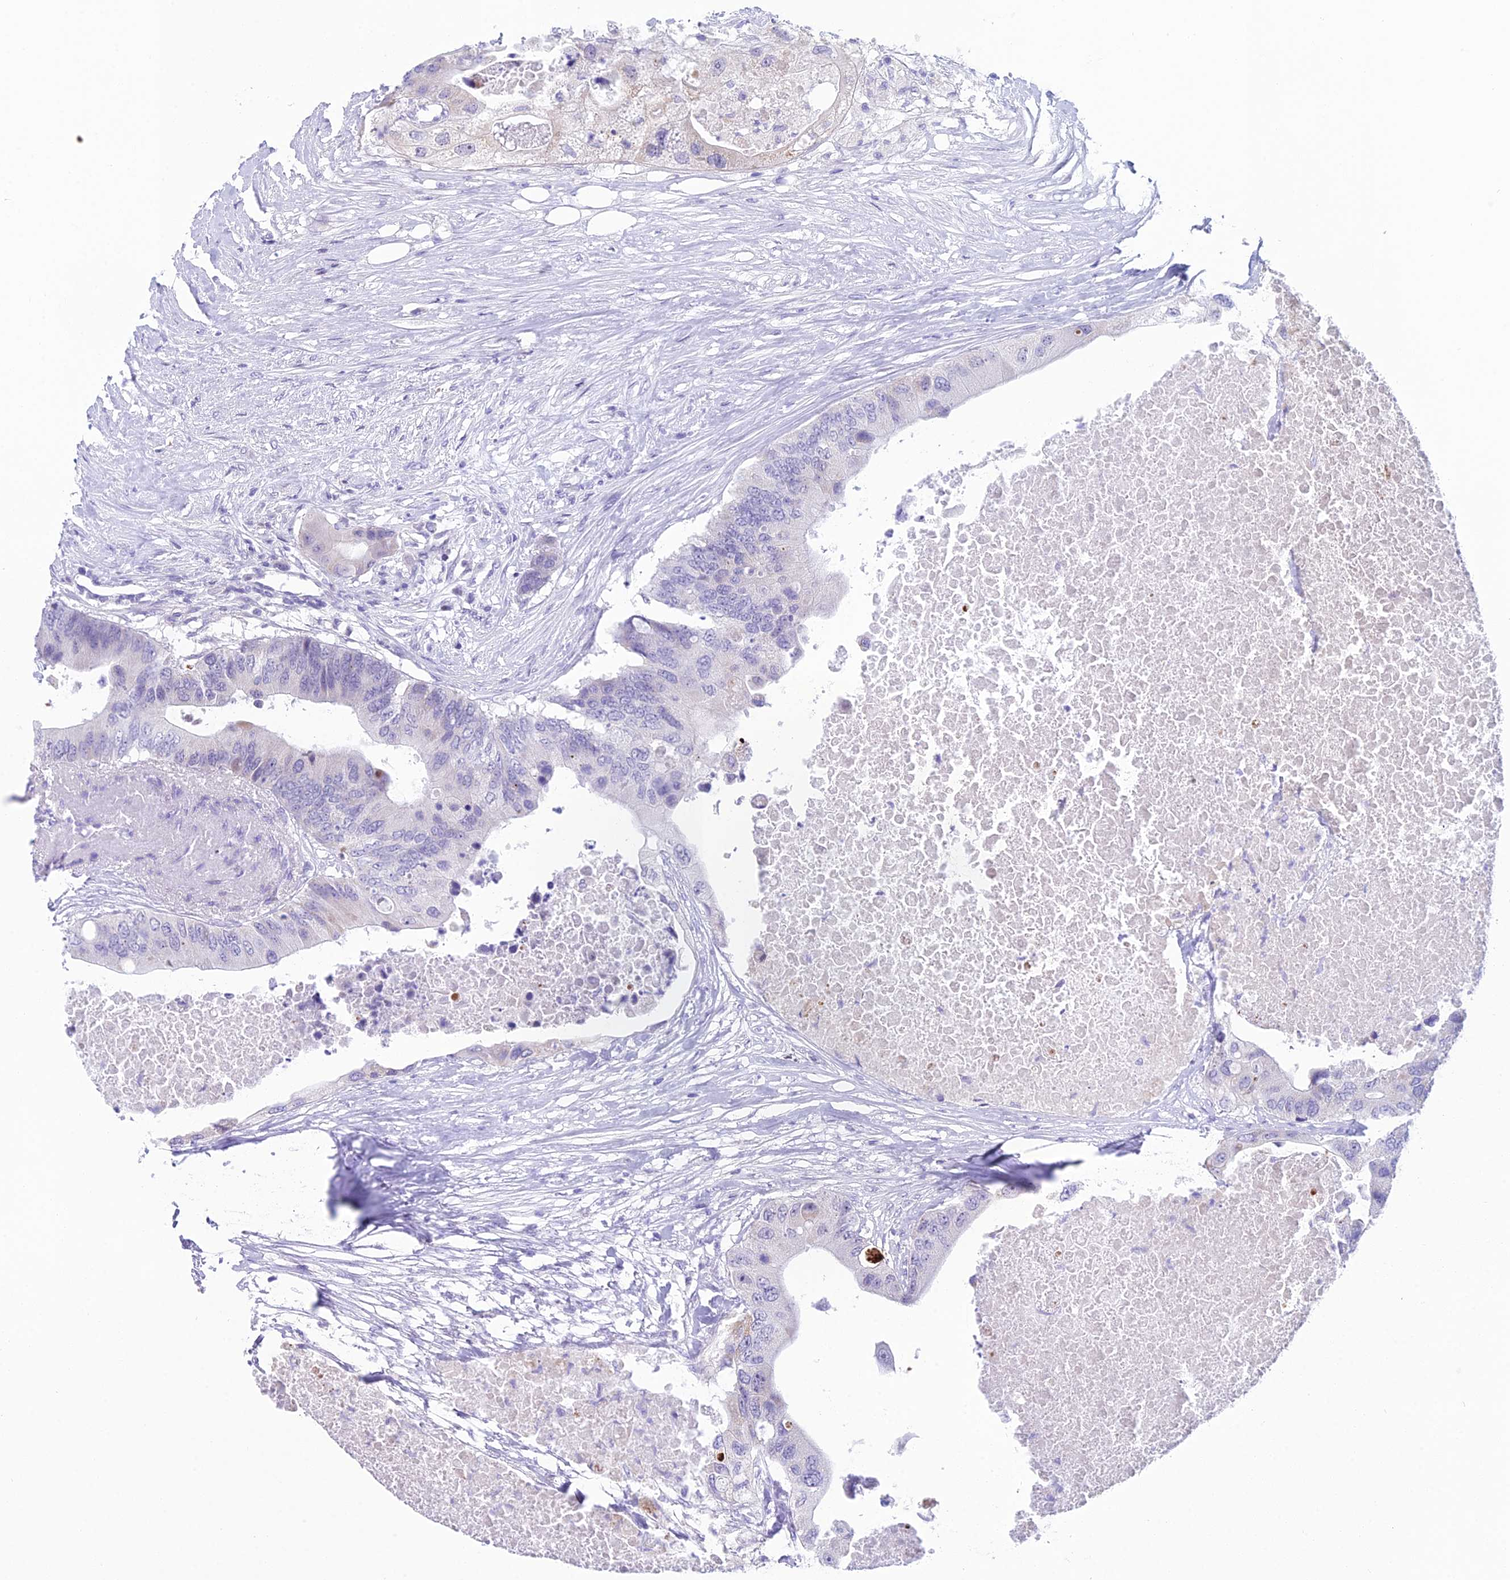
{"staining": {"intensity": "negative", "quantity": "none", "location": "none"}, "tissue": "colorectal cancer", "cell_type": "Tumor cells", "image_type": "cancer", "snomed": [{"axis": "morphology", "description": "Adenocarcinoma, NOS"}, {"axis": "topography", "description": "Colon"}], "caption": "Colorectal adenocarcinoma stained for a protein using immunohistochemistry demonstrates no expression tumor cells.", "gene": "CC2D2A", "patient": {"sex": "male", "age": 71}}